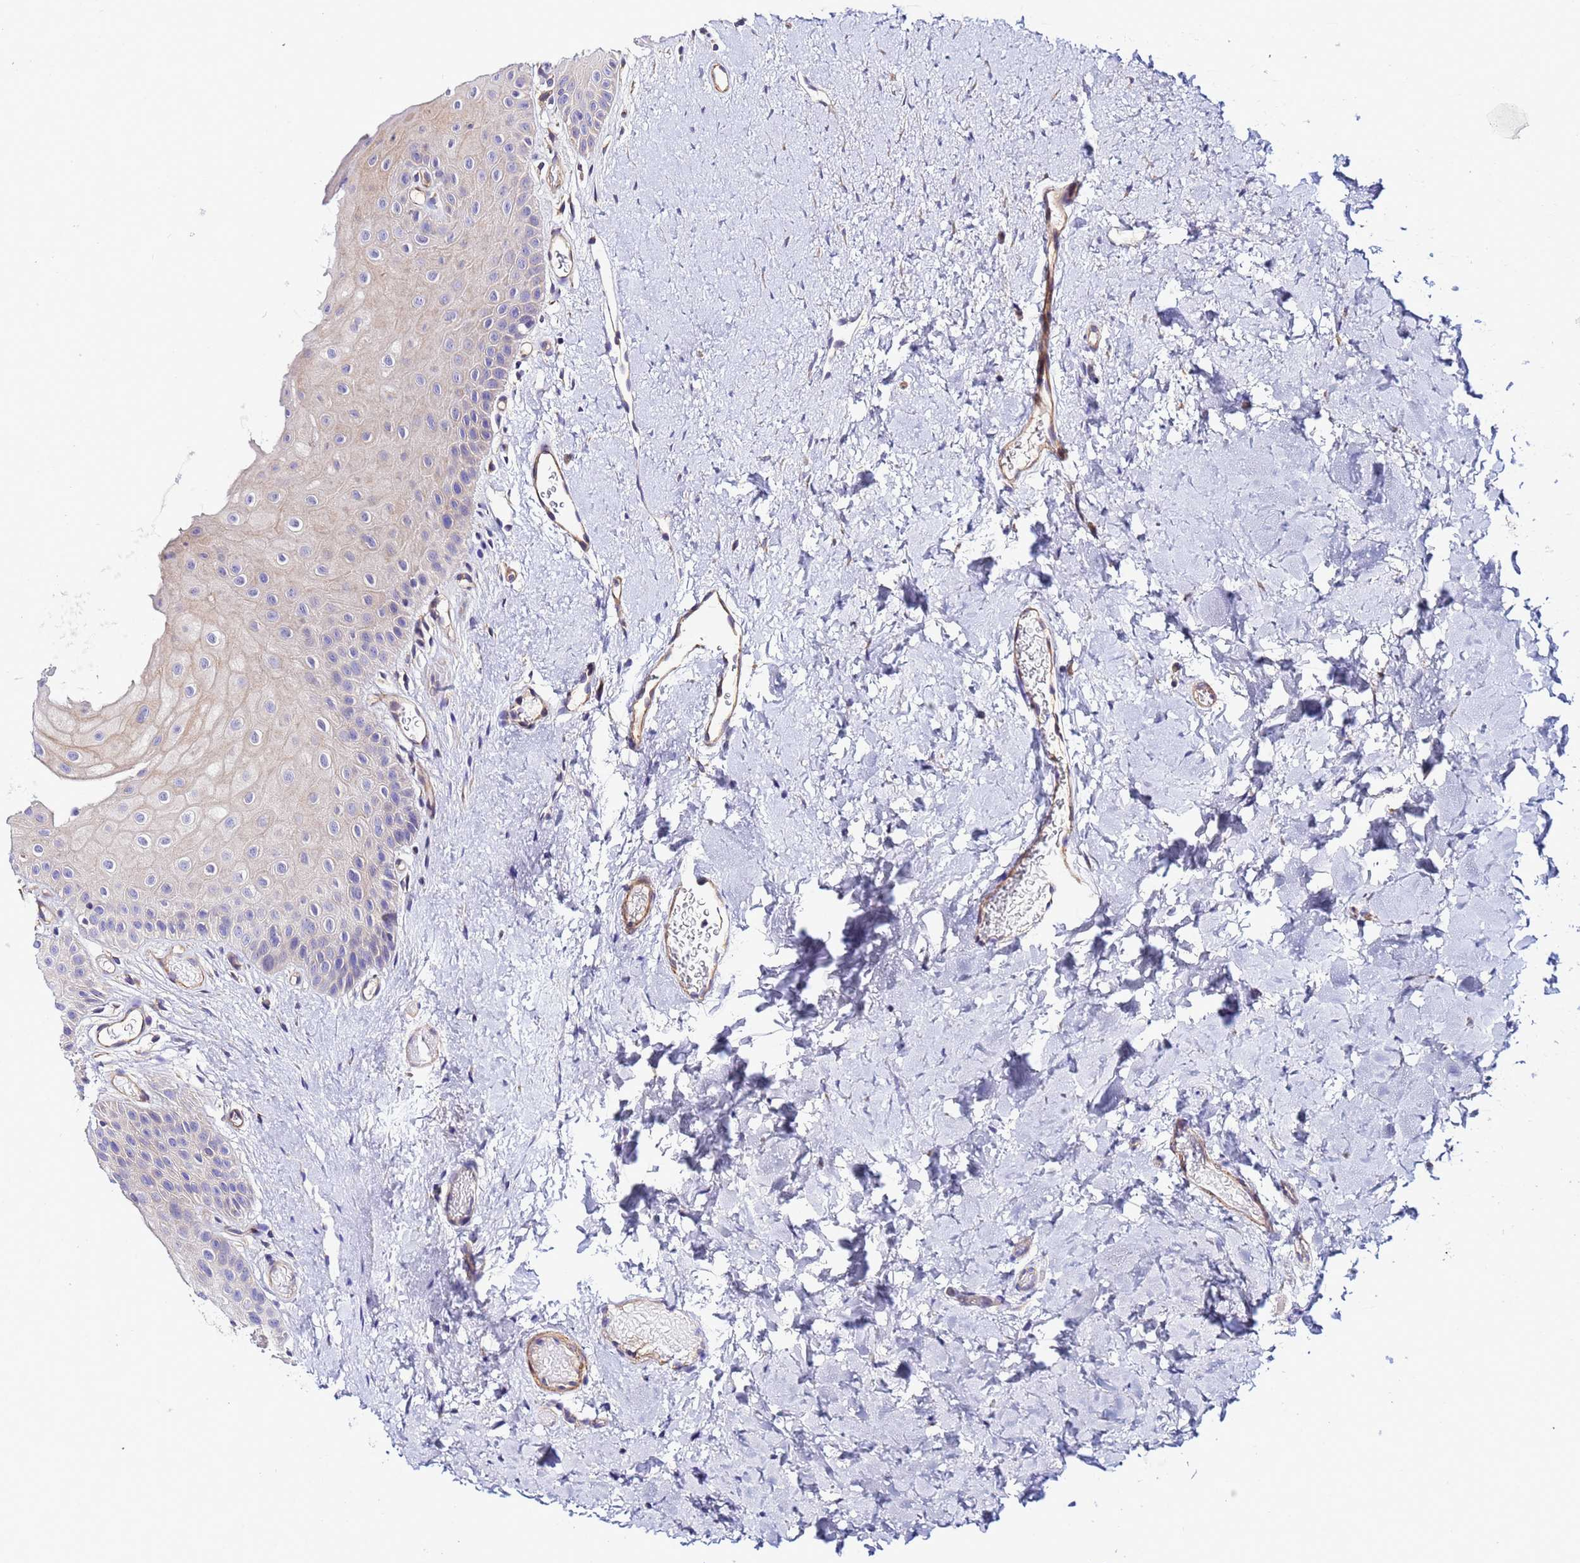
{"staining": {"intensity": "weak", "quantity": "<25%", "location": "cytoplasmic/membranous"}, "tissue": "oral mucosa", "cell_type": "Squamous epithelial cells", "image_type": "normal", "snomed": [{"axis": "morphology", "description": "Normal tissue, NOS"}, {"axis": "topography", "description": "Oral tissue"}], "caption": "Immunohistochemical staining of benign human oral mucosa shows no significant staining in squamous epithelial cells.", "gene": "JRKL", "patient": {"sex": "female", "age": 67}}